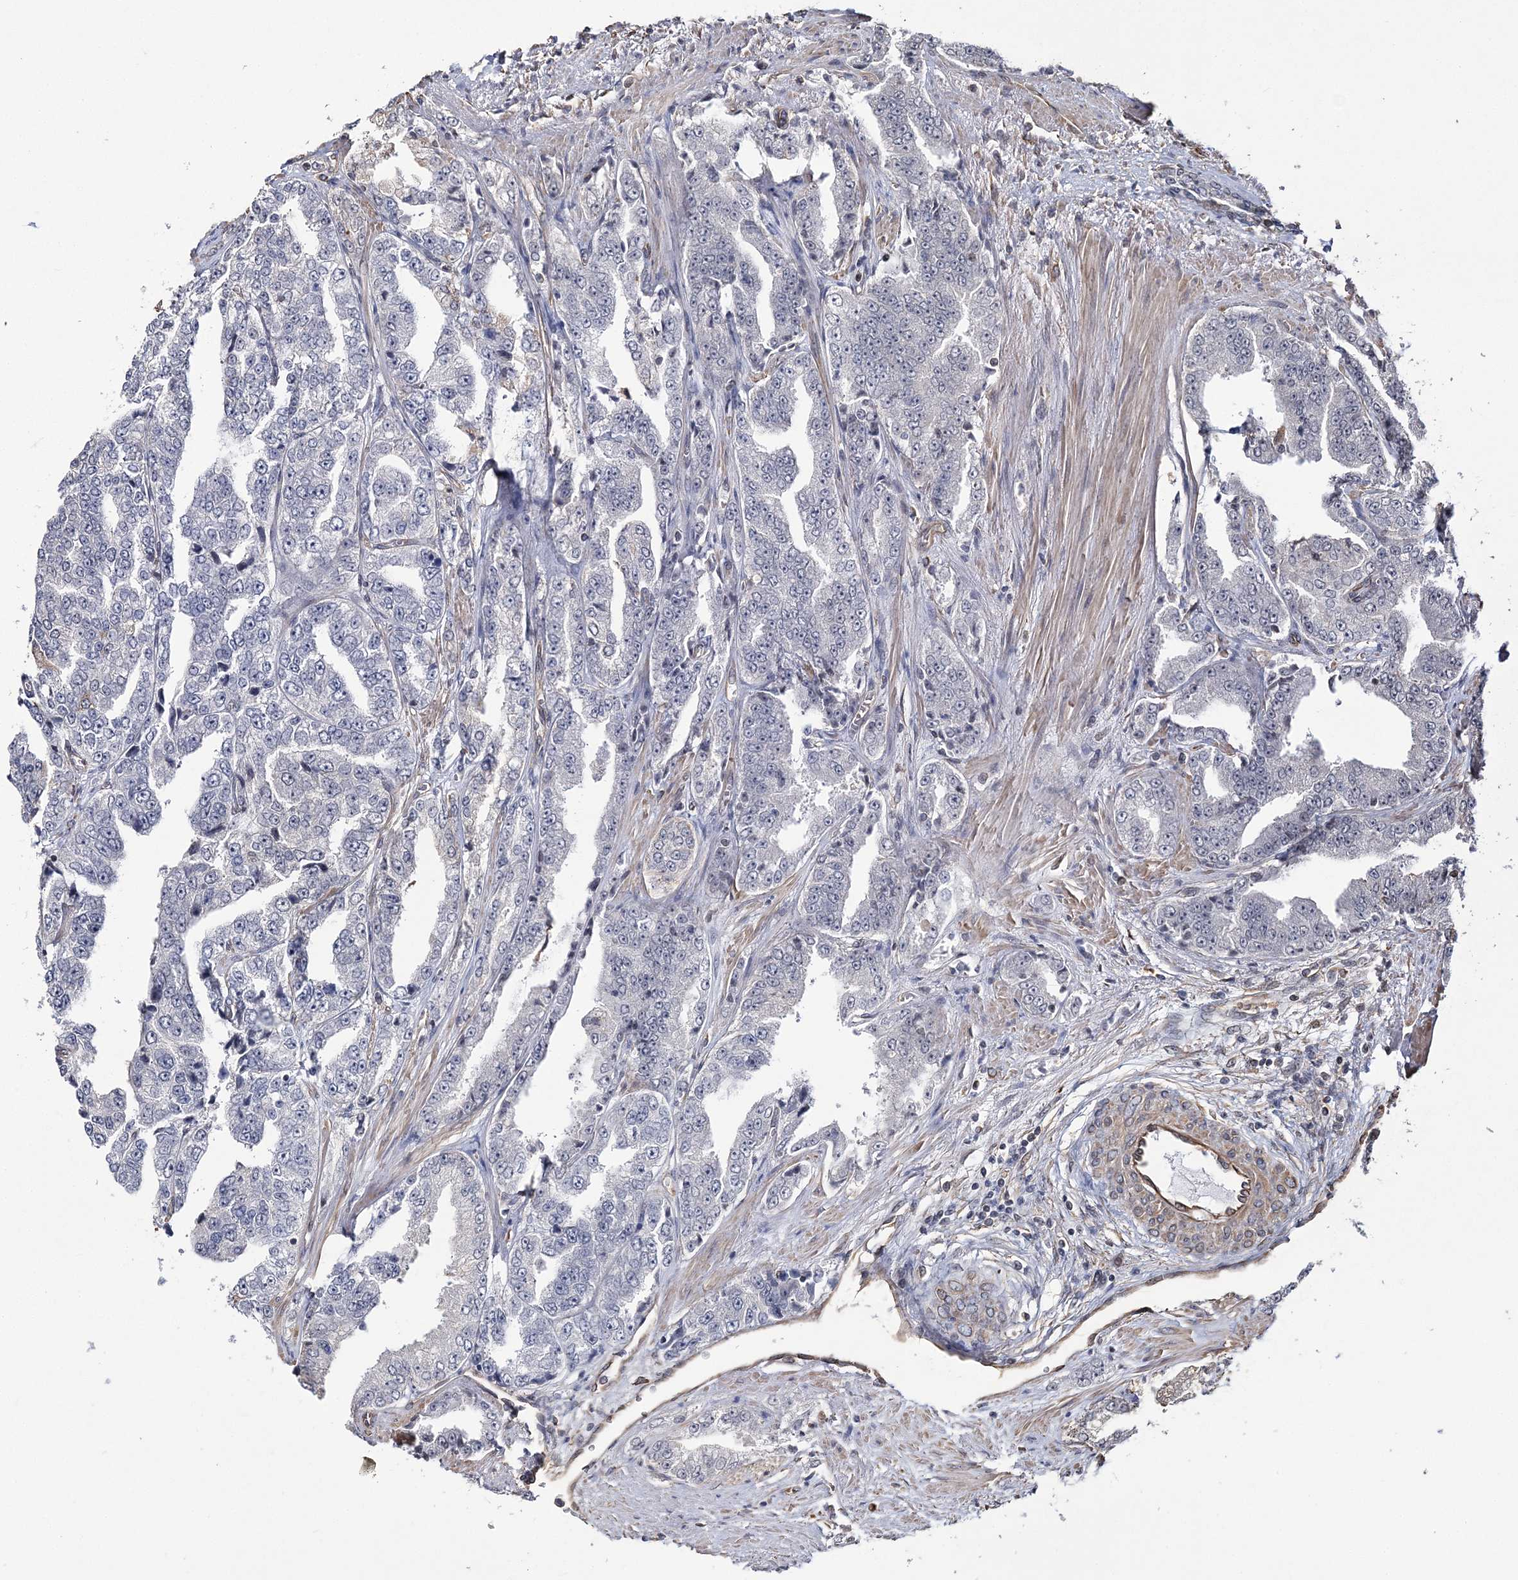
{"staining": {"intensity": "negative", "quantity": "none", "location": "none"}, "tissue": "prostate cancer", "cell_type": "Tumor cells", "image_type": "cancer", "snomed": [{"axis": "morphology", "description": "Adenocarcinoma, High grade"}, {"axis": "topography", "description": "Prostate"}], "caption": "Immunohistochemistry (IHC) of adenocarcinoma (high-grade) (prostate) displays no staining in tumor cells.", "gene": "ATP11B", "patient": {"sex": "male", "age": 71}}